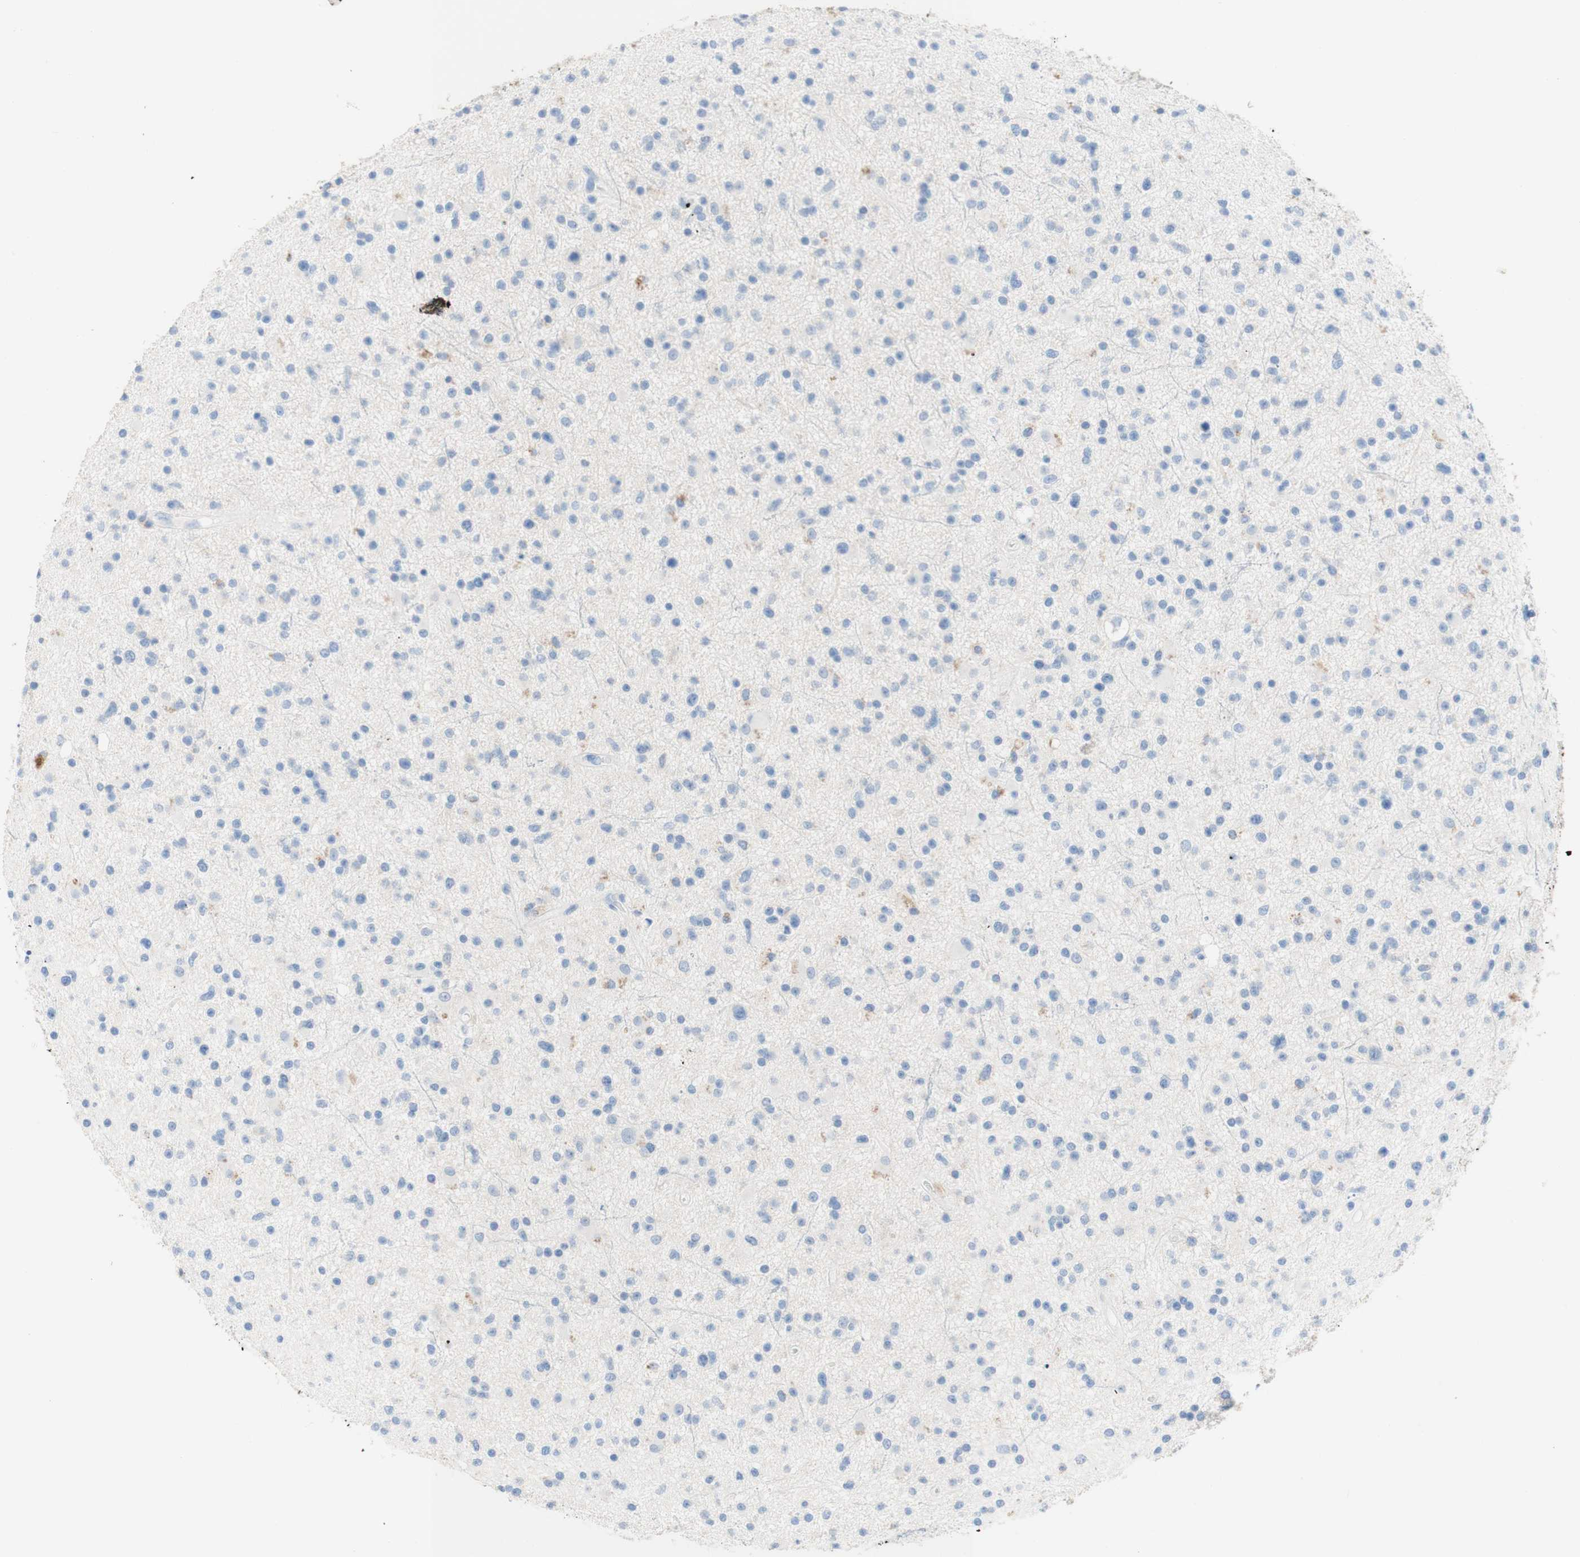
{"staining": {"intensity": "negative", "quantity": "none", "location": "none"}, "tissue": "glioma", "cell_type": "Tumor cells", "image_type": "cancer", "snomed": [{"axis": "morphology", "description": "Glioma, malignant, High grade"}, {"axis": "topography", "description": "Brain"}], "caption": "Protein analysis of glioma displays no significant staining in tumor cells. Nuclei are stained in blue.", "gene": "POLR2J3", "patient": {"sex": "male", "age": 33}}